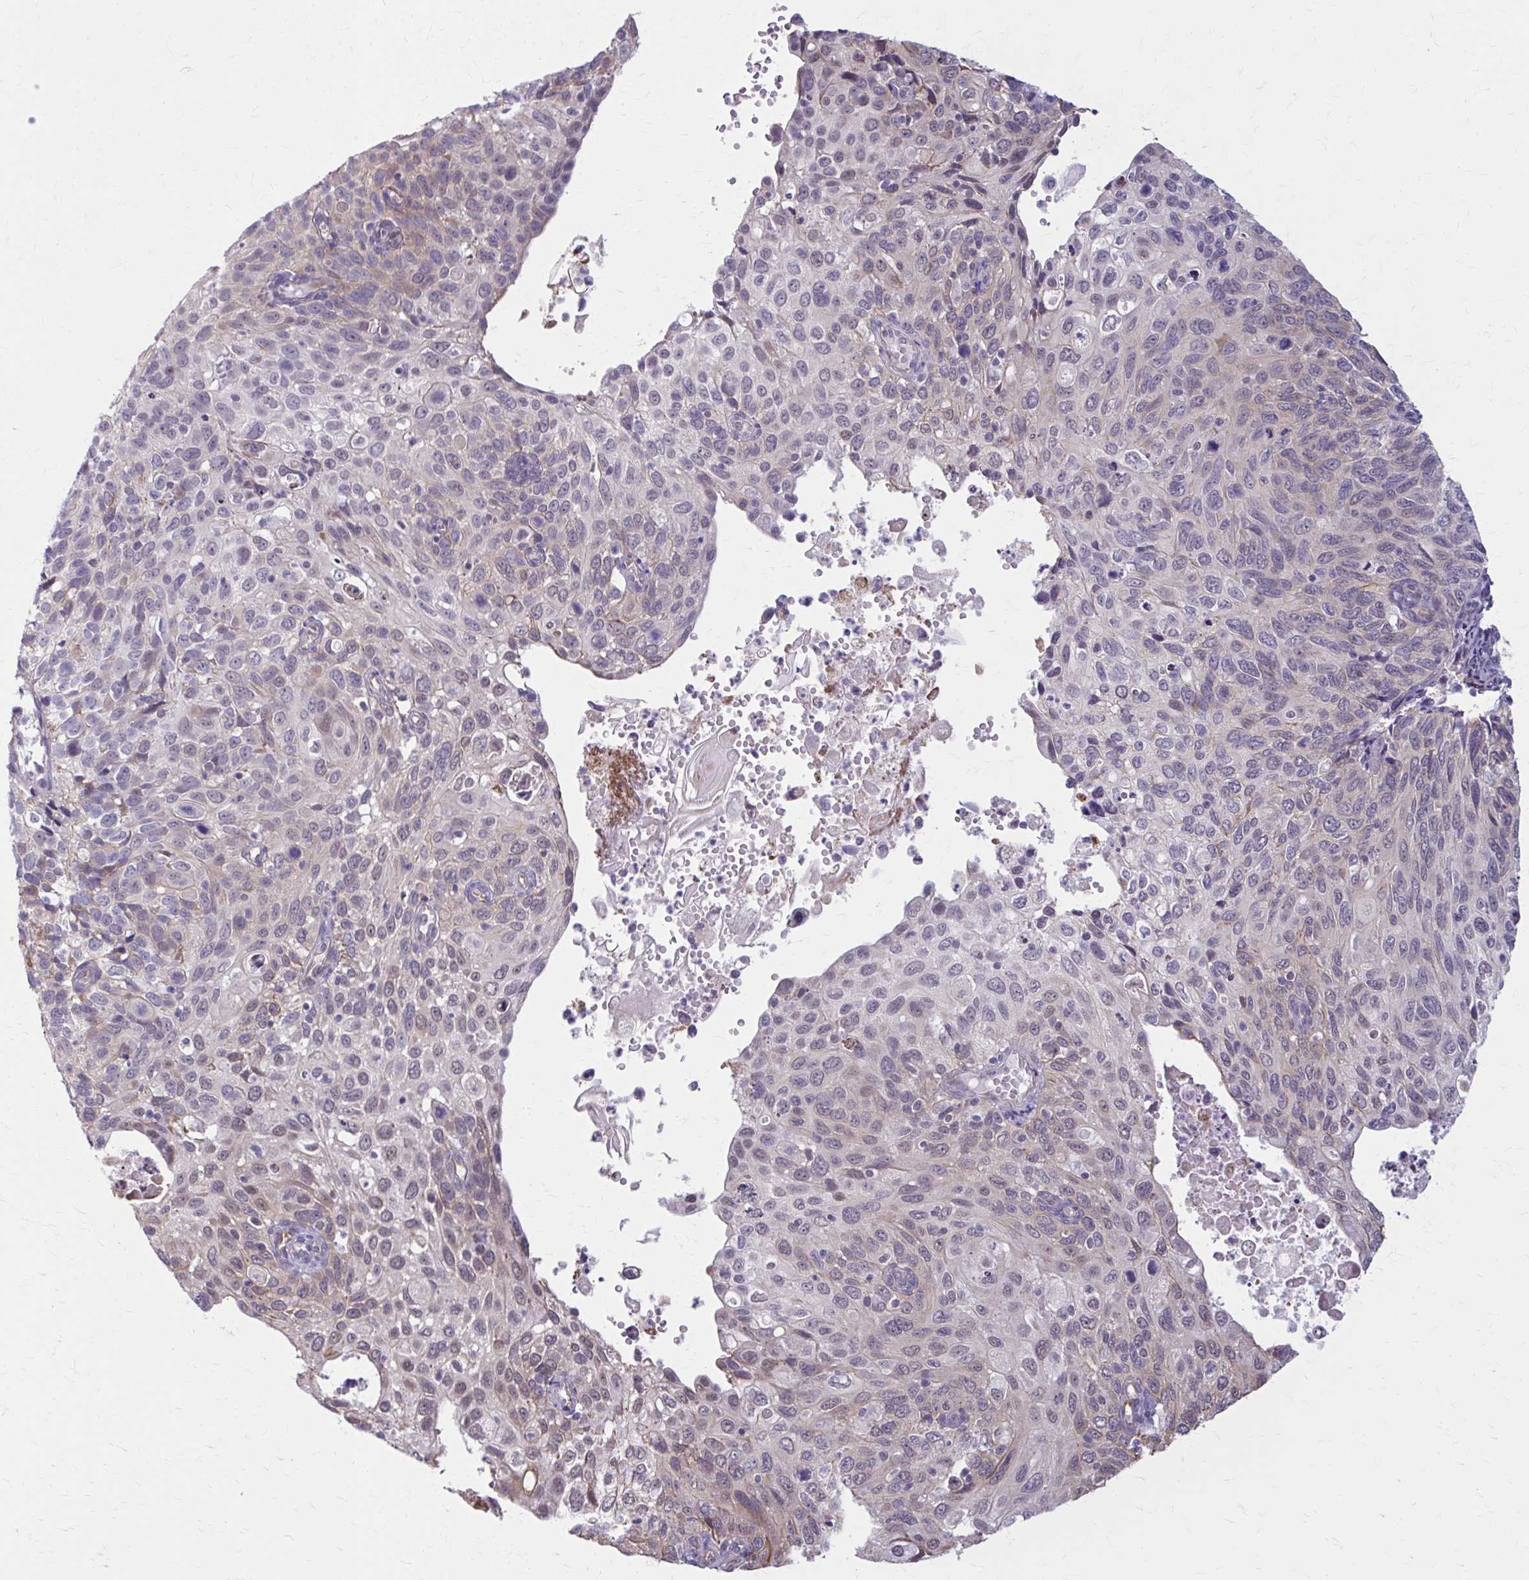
{"staining": {"intensity": "weak", "quantity": "<25%", "location": "nuclear"}, "tissue": "cervical cancer", "cell_type": "Tumor cells", "image_type": "cancer", "snomed": [{"axis": "morphology", "description": "Squamous cell carcinoma, NOS"}, {"axis": "topography", "description": "Cervix"}], "caption": "High magnification brightfield microscopy of squamous cell carcinoma (cervical) stained with DAB (3,3'-diaminobenzidine) (brown) and counterstained with hematoxylin (blue): tumor cells show no significant staining.", "gene": "NUMBL", "patient": {"sex": "female", "age": 70}}